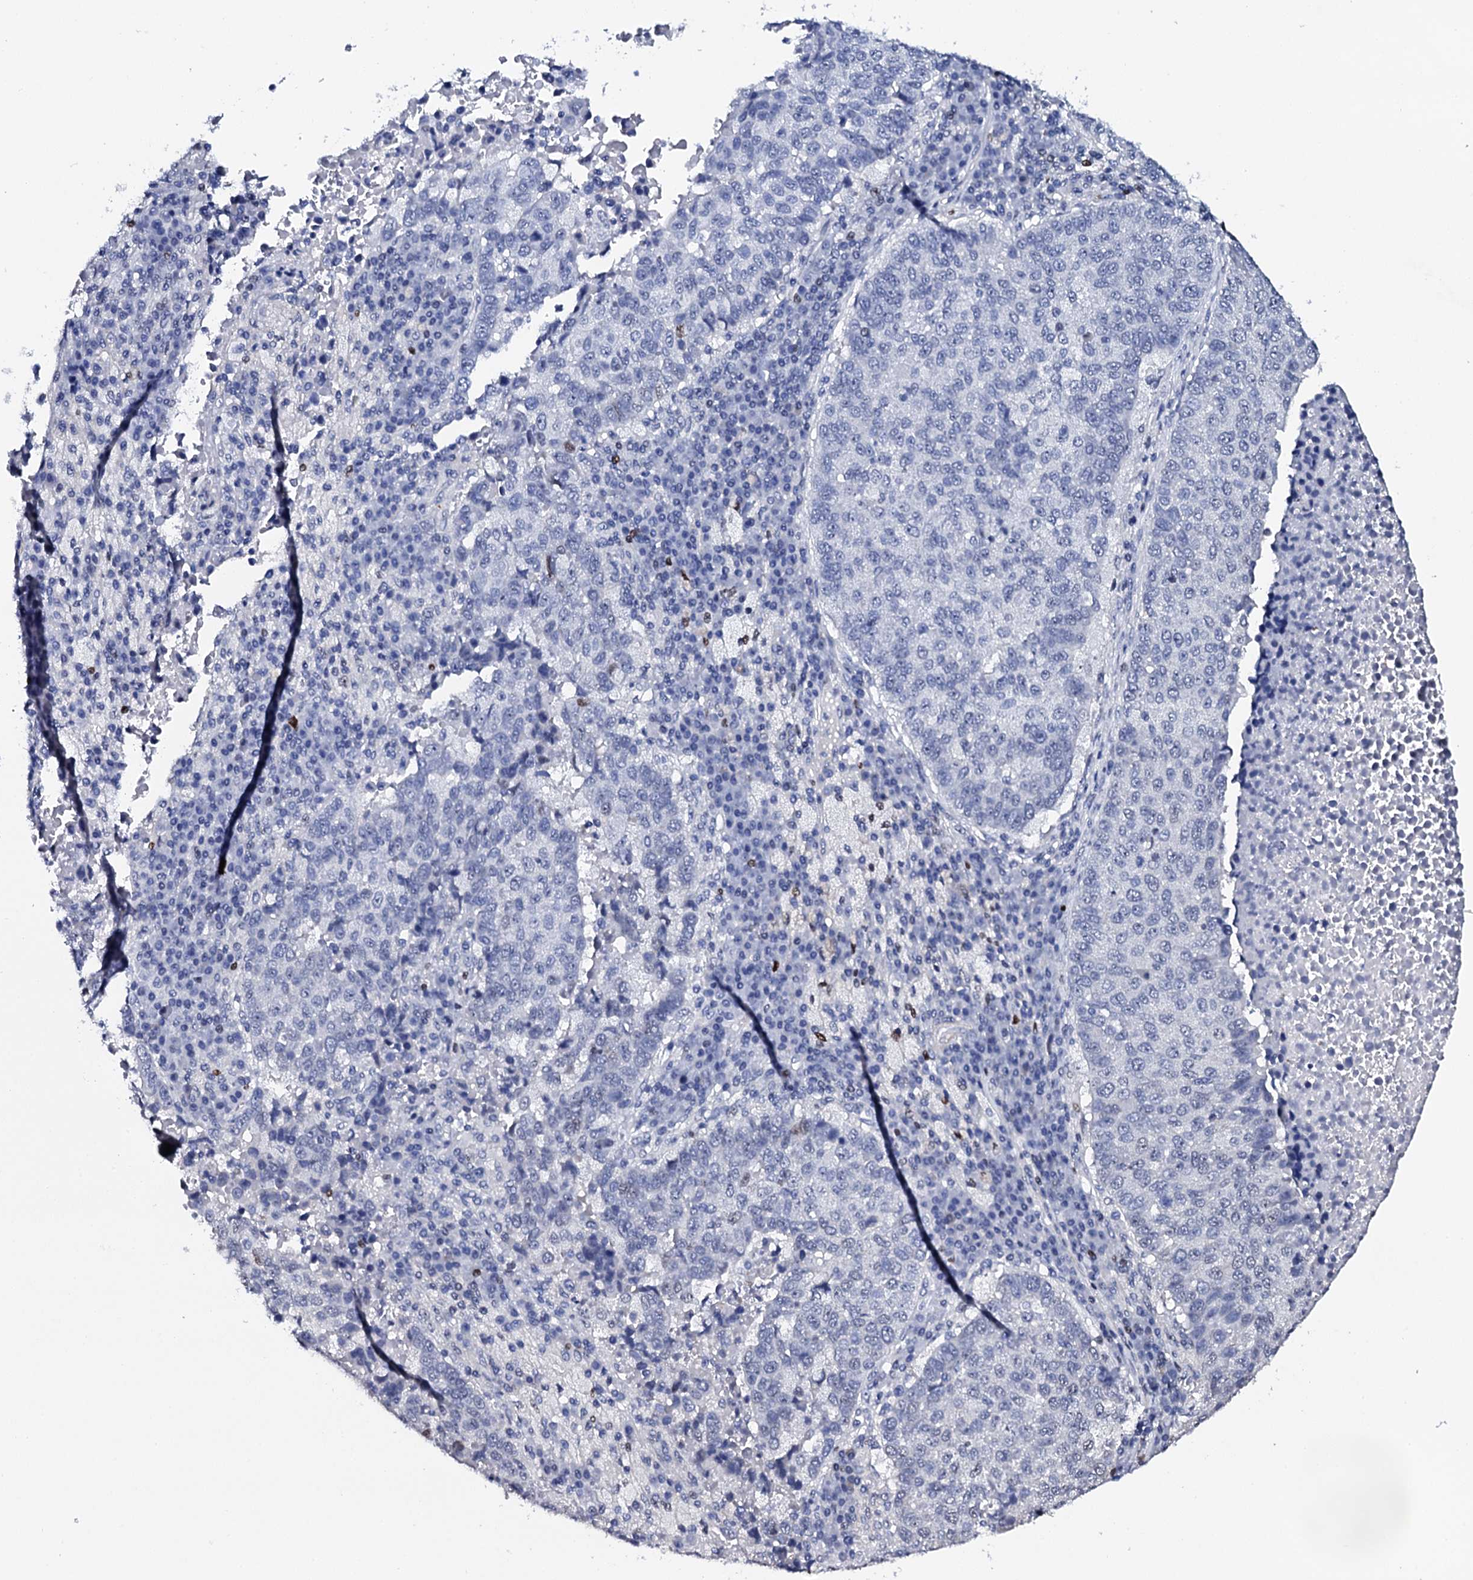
{"staining": {"intensity": "negative", "quantity": "none", "location": "none"}, "tissue": "lung cancer", "cell_type": "Tumor cells", "image_type": "cancer", "snomed": [{"axis": "morphology", "description": "Squamous cell carcinoma, NOS"}, {"axis": "topography", "description": "Lung"}], "caption": "Image shows no protein expression in tumor cells of lung cancer tissue.", "gene": "NPM2", "patient": {"sex": "male", "age": 73}}